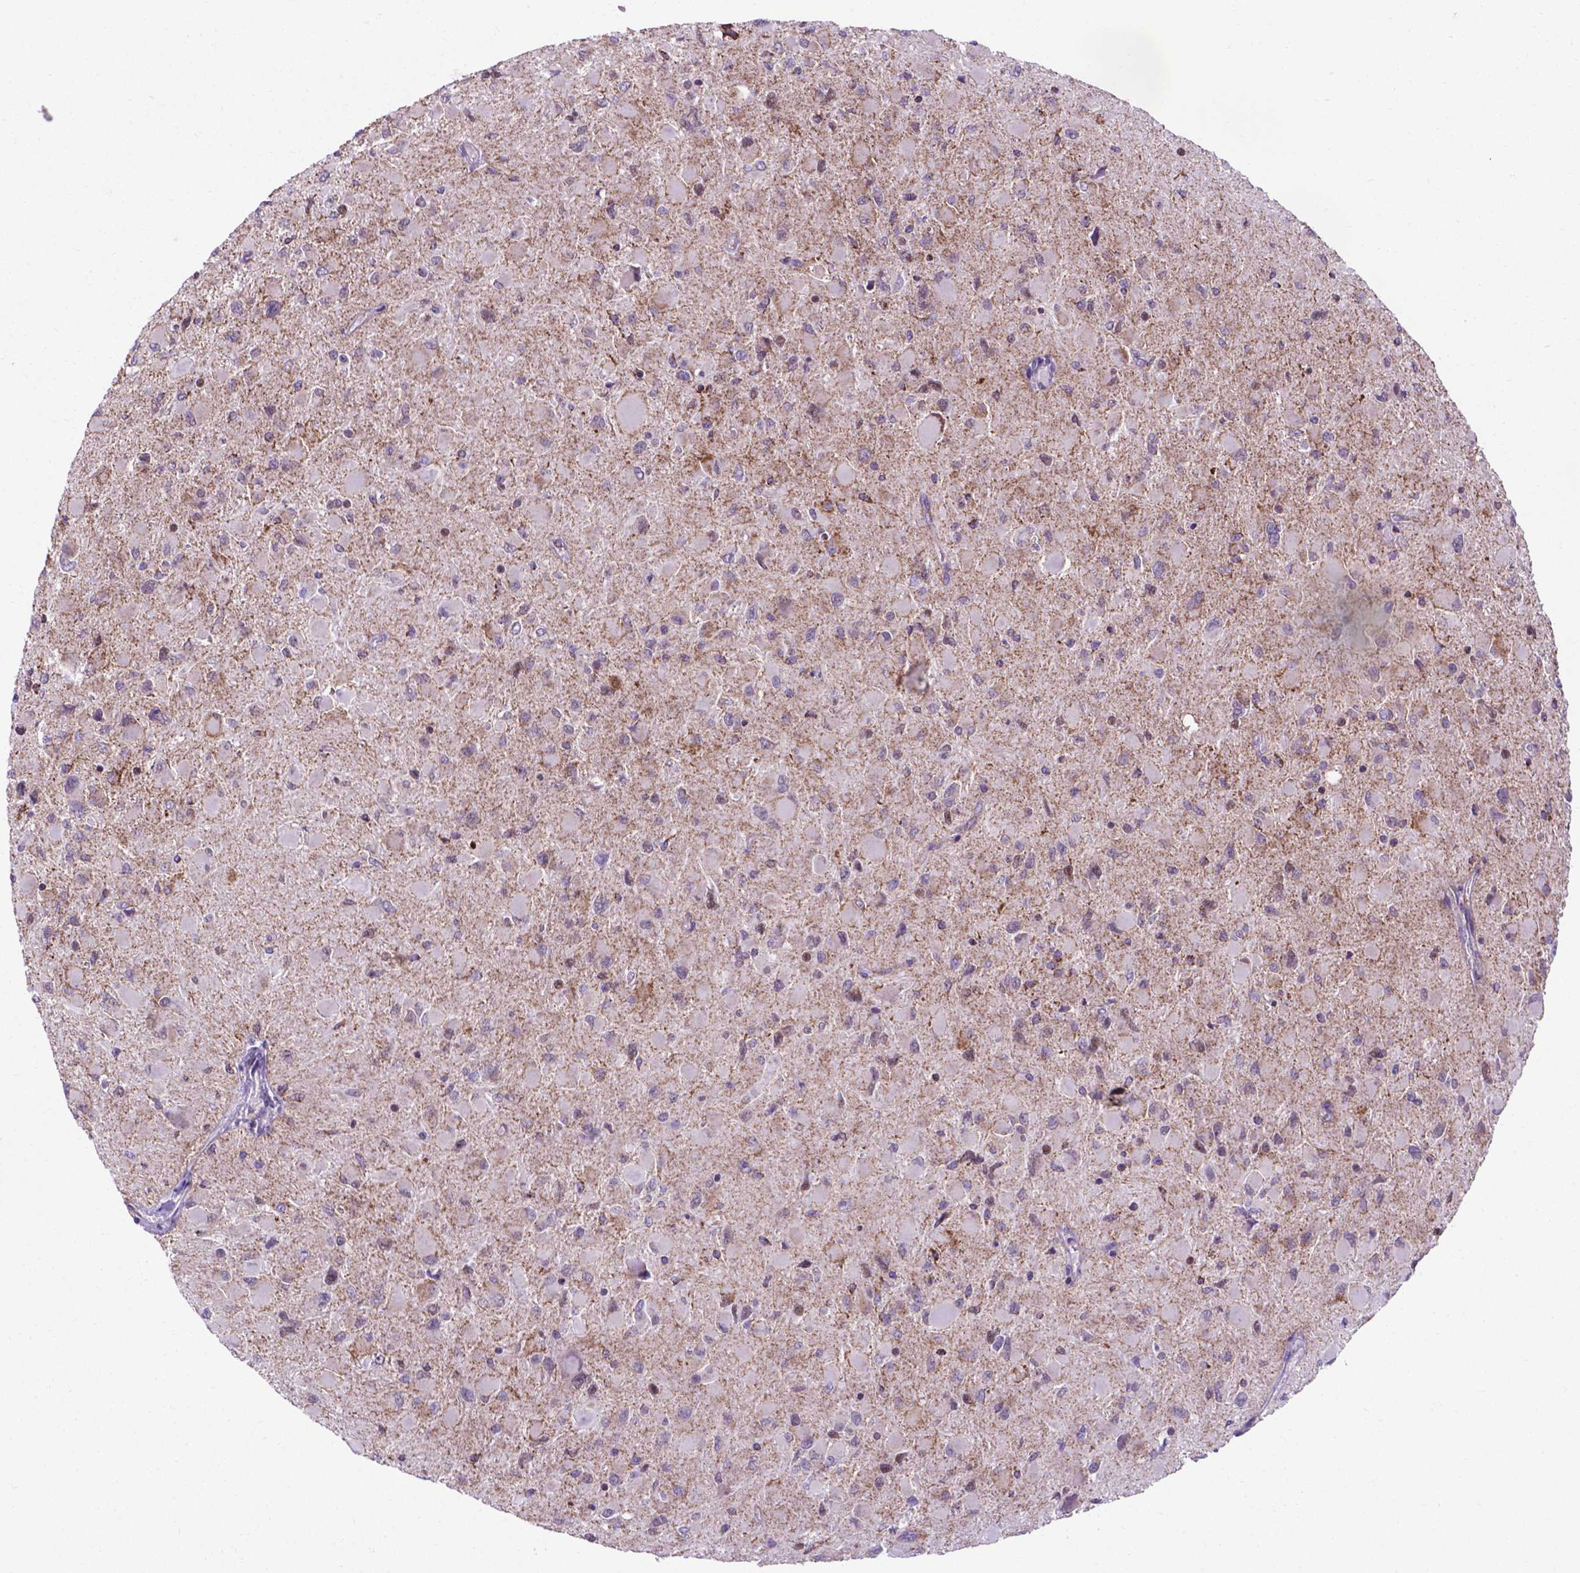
{"staining": {"intensity": "moderate", "quantity": "<25%", "location": "nuclear"}, "tissue": "glioma", "cell_type": "Tumor cells", "image_type": "cancer", "snomed": [{"axis": "morphology", "description": "Glioma, malignant, High grade"}, {"axis": "topography", "description": "Cerebral cortex"}], "caption": "Brown immunohistochemical staining in human glioma displays moderate nuclear staining in approximately <25% of tumor cells.", "gene": "POU3F3", "patient": {"sex": "female", "age": 36}}